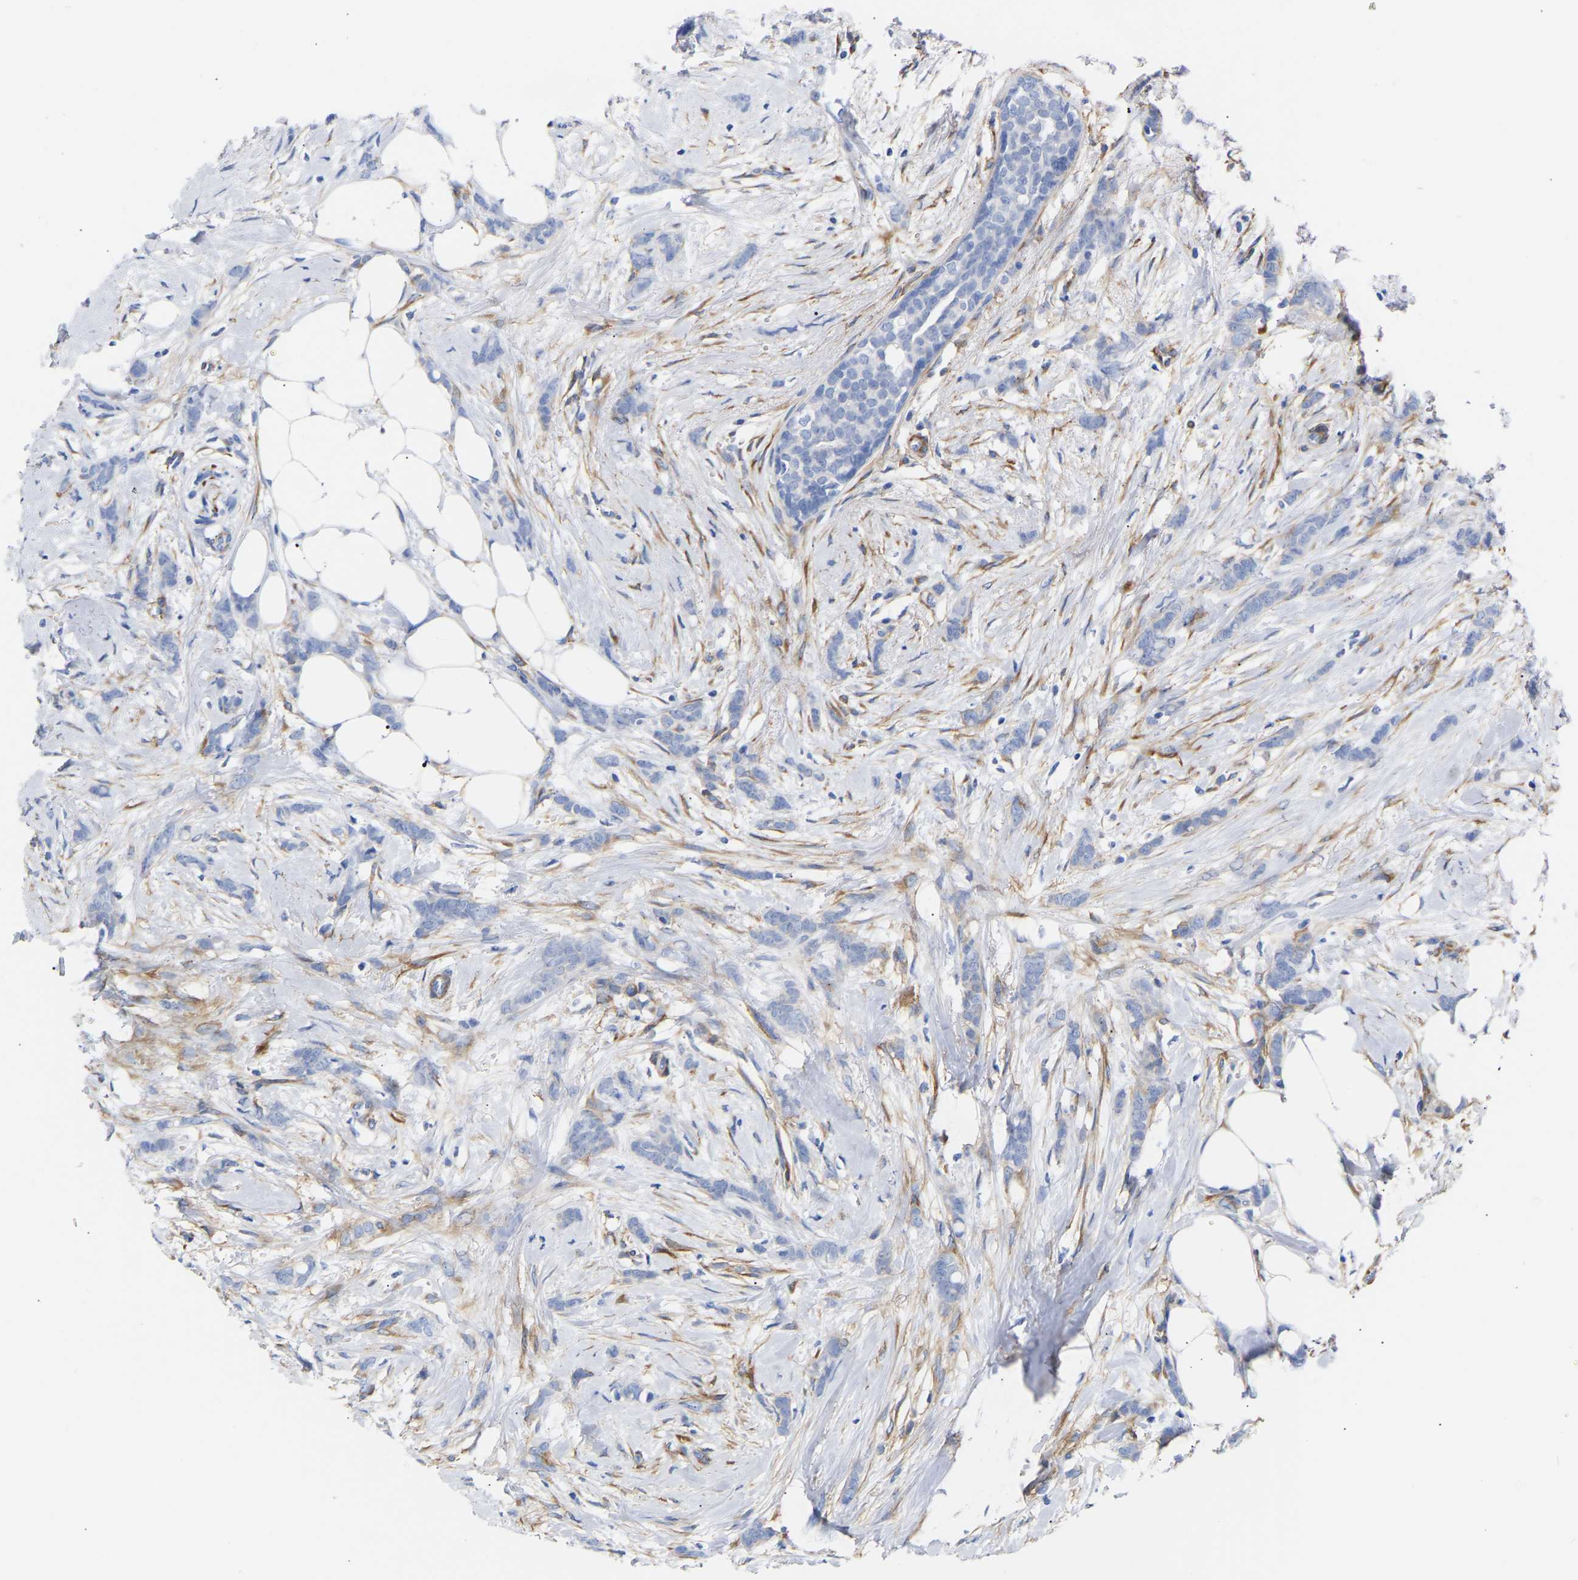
{"staining": {"intensity": "negative", "quantity": "none", "location": "none"}, "tissue": "breast cancer", "cell_type": "Tumor cells", "image_type": "cancer", "snomed": [{"axis": "morphology", "description": "Lobular carcinoma, in situ"}, {"axis": "morphology", "description": "Lobular carcinoma"}, {"axis": "topography", "description": "Breast"}], "caption": "Tumor cells are negative for protein expression in human lobular carcinoma (breast). (DAB immunohistochemistry (IHC) visualized using brightfield microscopy, high magnification).", "gene": "AMPH", "patient": {"sex": "female", "age": 41}}